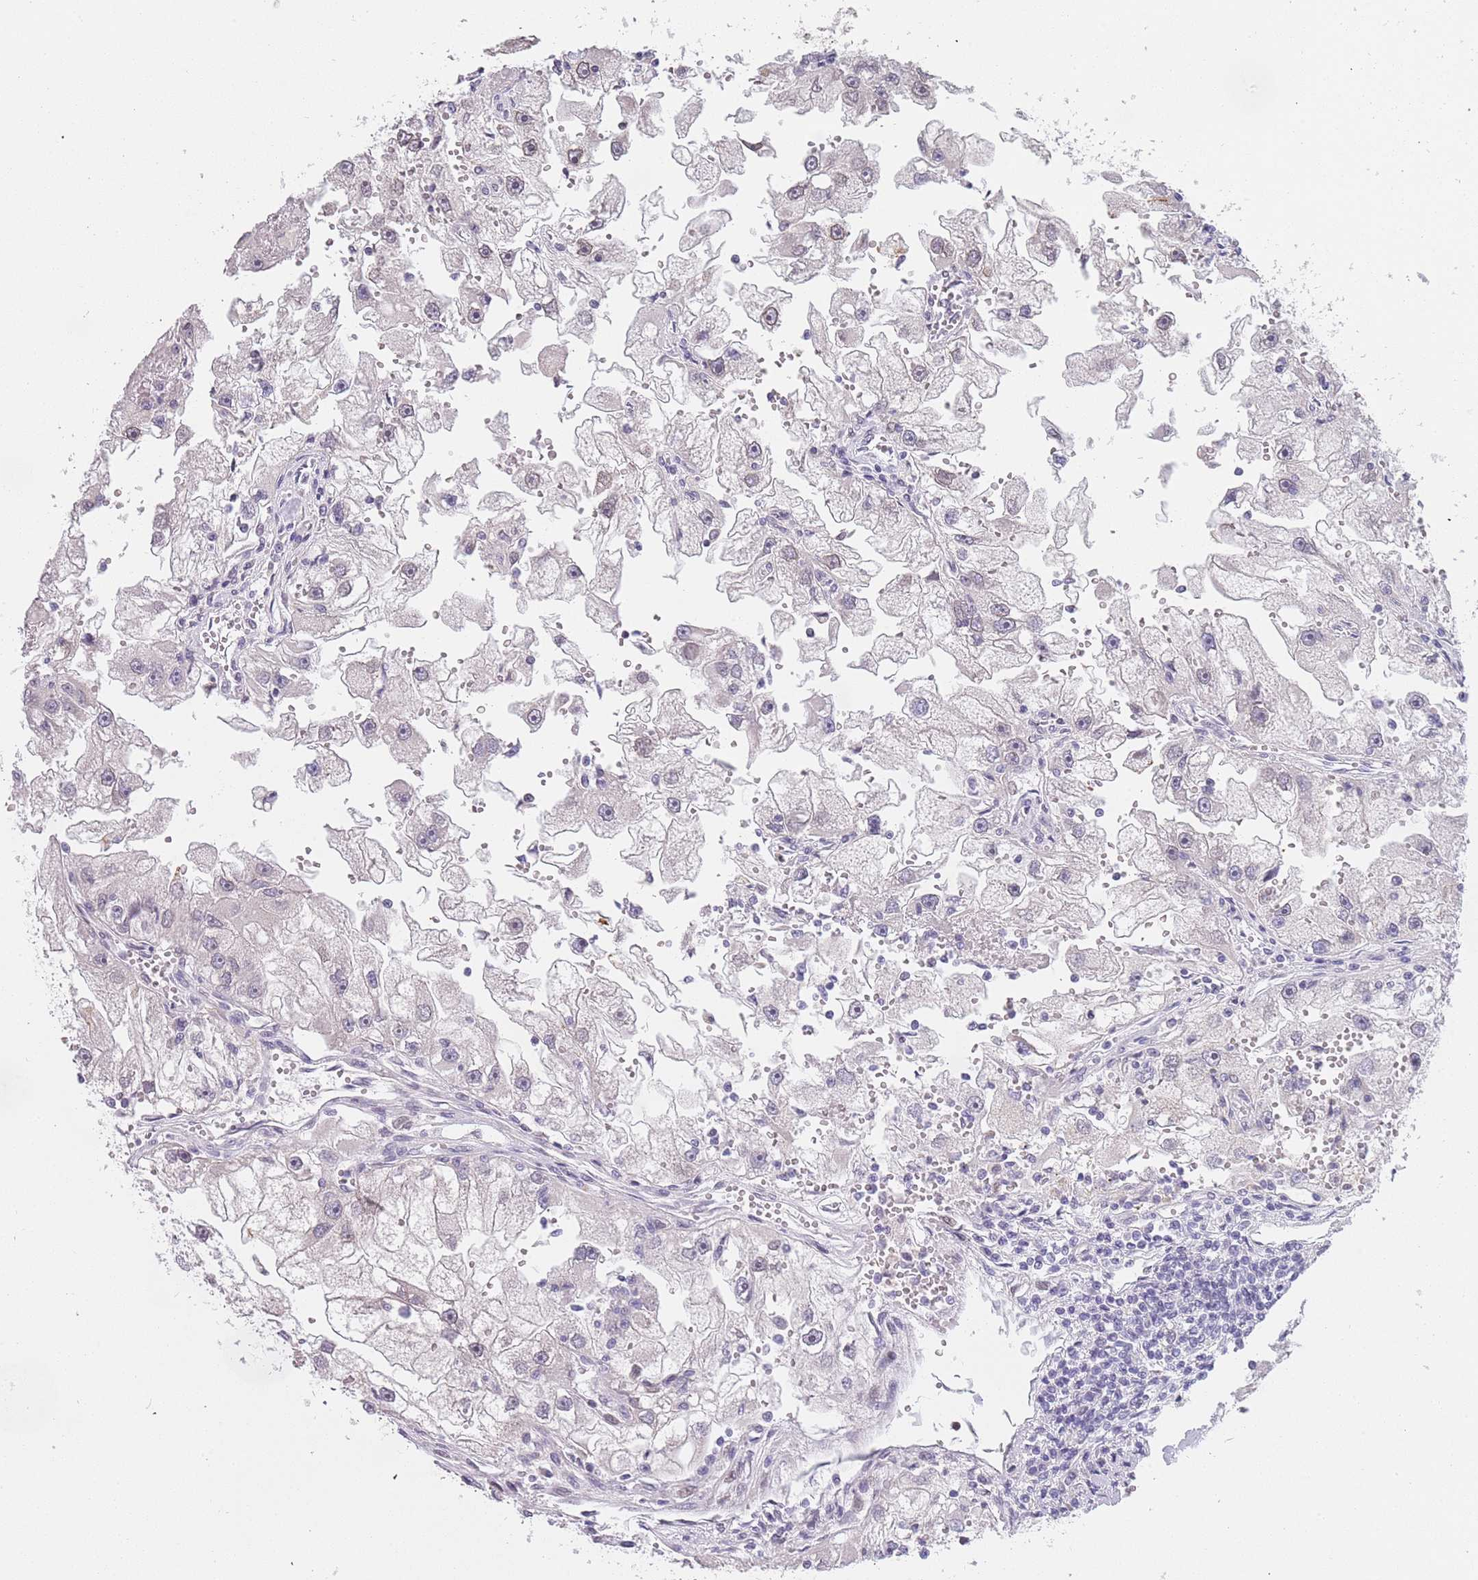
{"staining": {"intensity": "negative", "quantity": "none", "location": "none"}, "tissue": "renal cancer", "cell_type": "Tumor cells", "image_type": "cancer", "snomed": [{"axis": "morphology", "description": "Adenocarcinoma, NOS"}, {"axis": "topography", "description": "Kidney"}], "caption": "Renal cancer was stained to show a protein in brown. There is no significant staining in tumor cells.", "gene": "KLHDC2", "patient": {"sex": "male", "age": 63}}